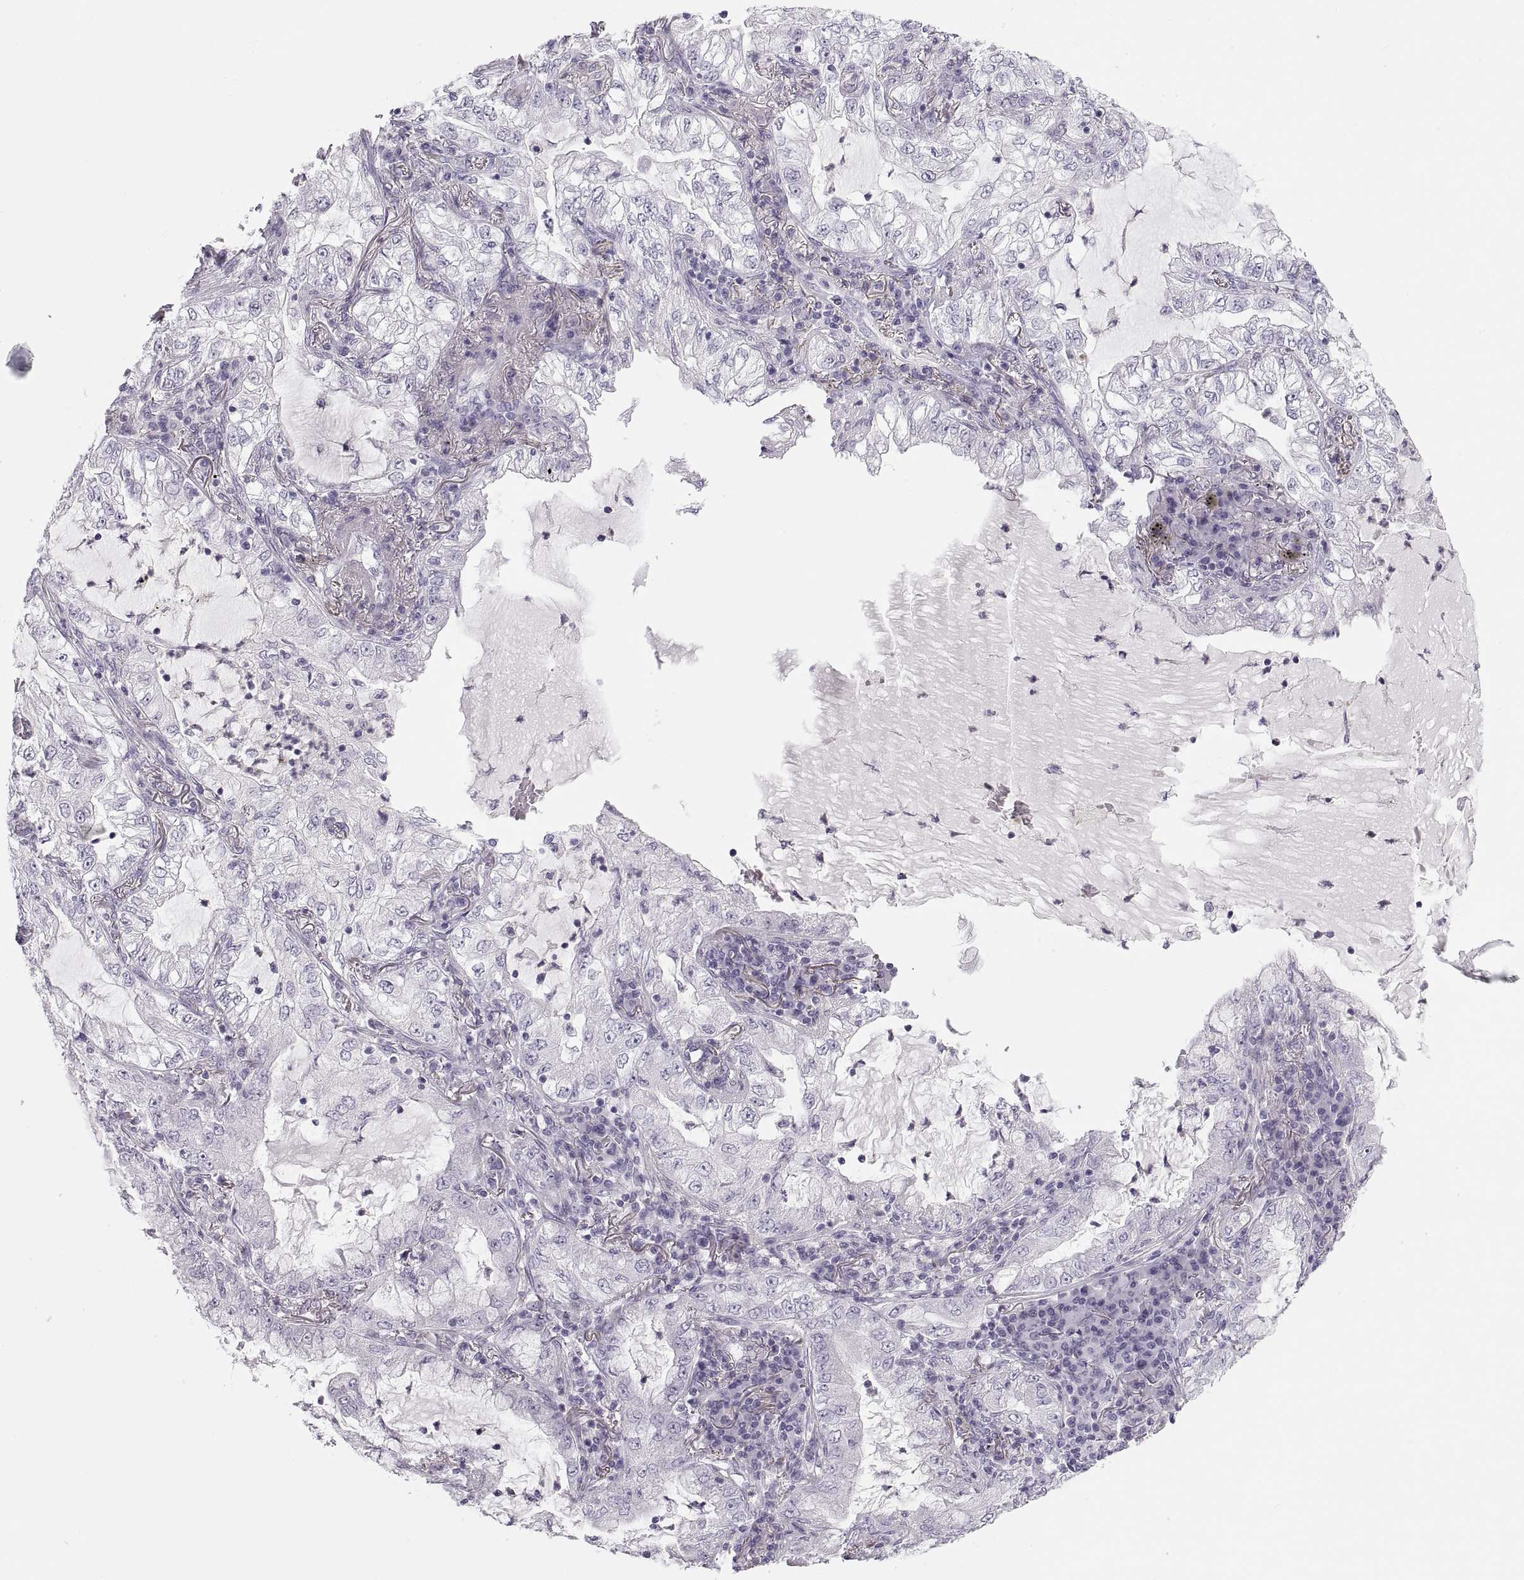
{"staining": {"intensity": "negative", "quantity": "none", "location": "none"}, "tissue": "lung cancer", "cell_type": "Tumor cells", "image_type": "cancer", "snomed": [{"axis": "morphology", "description": "Adenocarcinoma, NOS"}, {"axis": "topography", "description": "Lung"}], "caption": "Immunohistochemistry (IHC) of adenocarcinoma (lung) demonstrates no expression in tumor cells.", "gene": "C3orf22", "patient": {"sex": "female", "age": 73}}